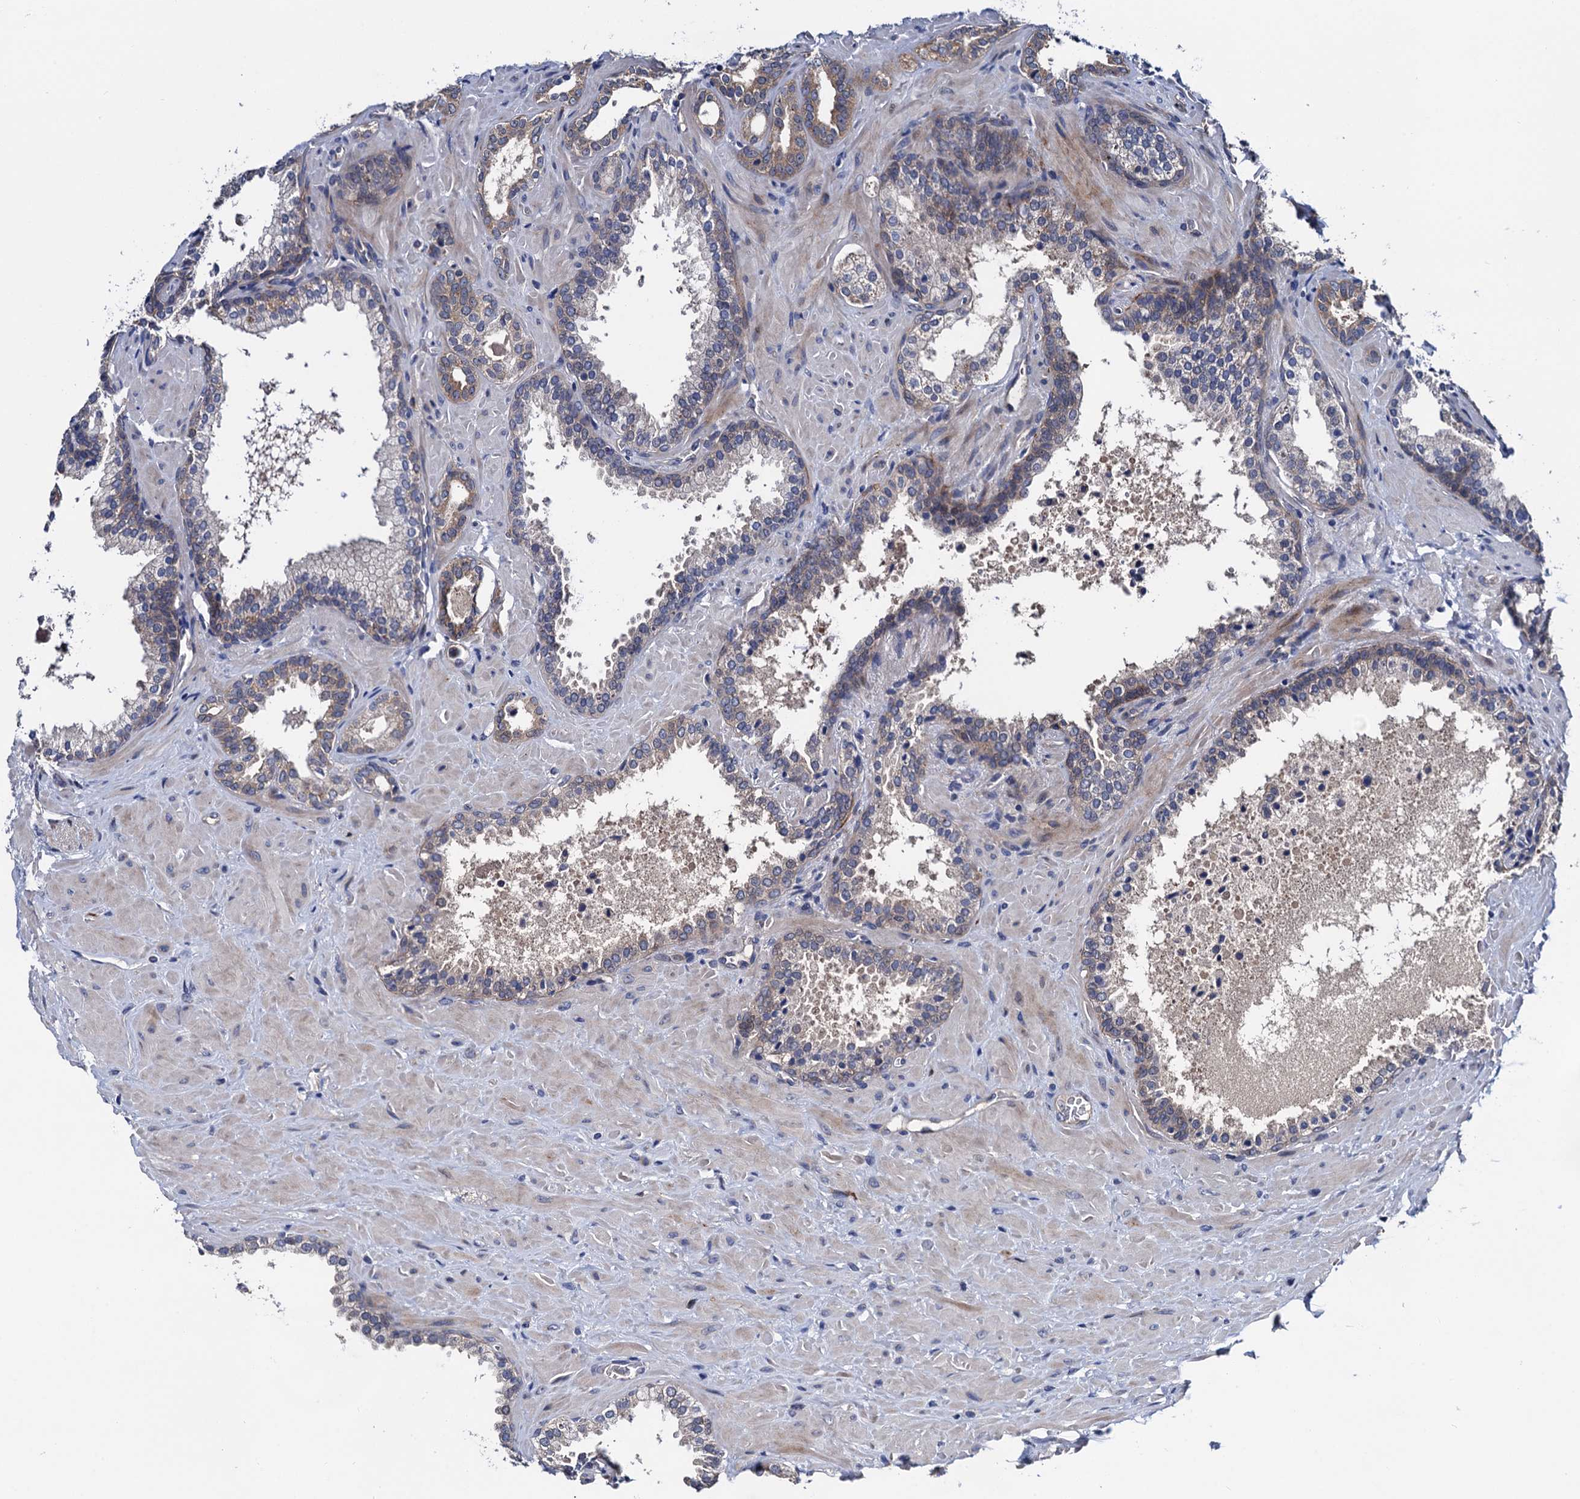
{"staining": {"intensity": "weak", "quantity": "<25%", "location": "cytoplasmic/membranous"}, "tissue": "prostate cancer", "cell_type": "Tumor cells", "image_type": "cancer", "snomed": [{"axis": "morphology", "description": "Adenocarcinoma, High grade"}, {"axis": "topography", "description": "Prostate"}], "caption": "An image of prostate cancer (high-grade adenocarcinoma) stained for a protein exhibits no brown staining in tumor cells.", "gene": "TRMT112", "patient": {"sex": "male", "age": 64}}